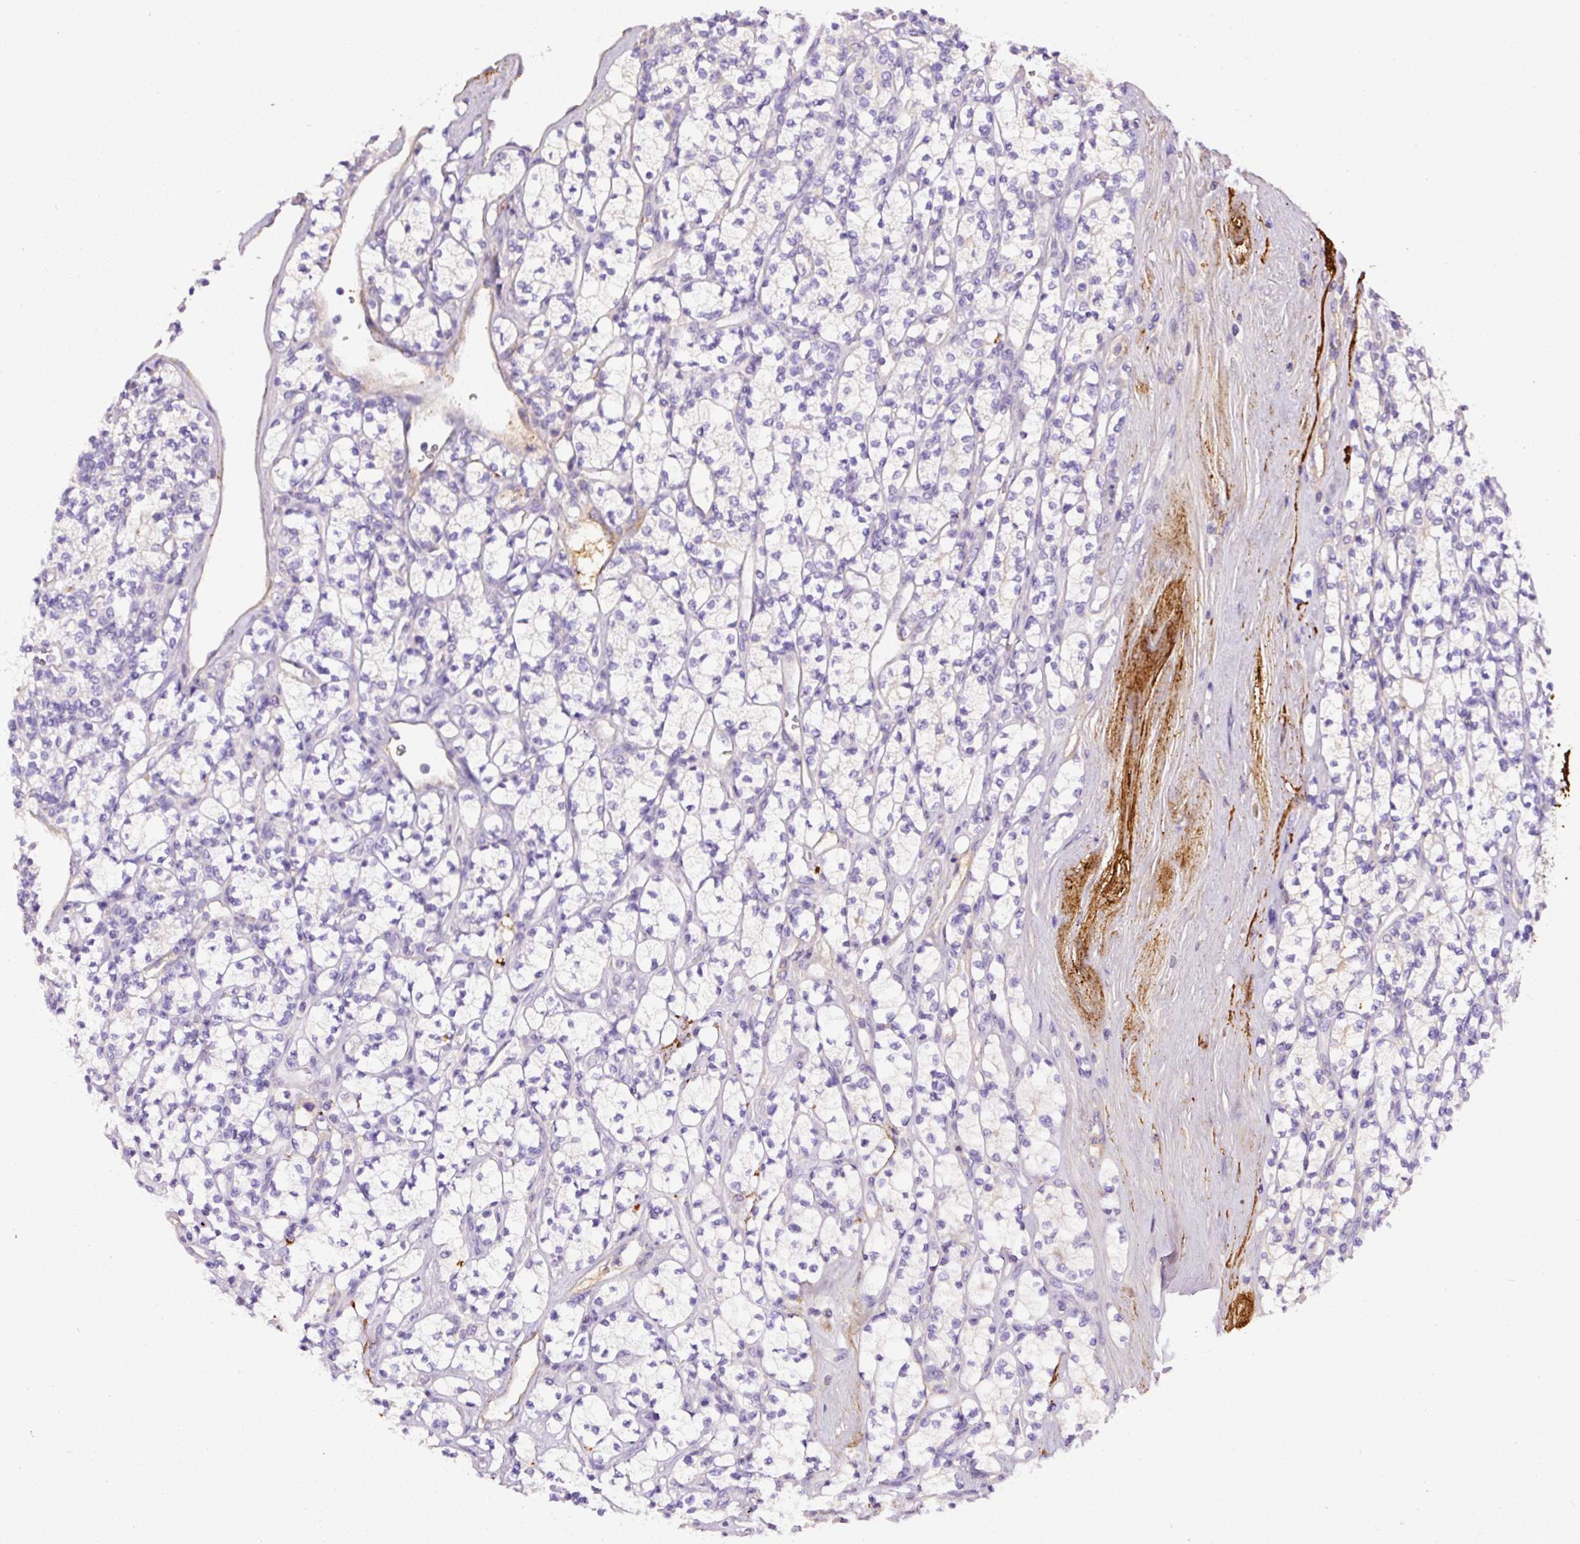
{"staining": {"intensity": "negative", "quantity": "none", "location": "none"}, "tissue": "renal cancer", "cell_type": "Tumor cells", "image_type": "cancer", "snomed": [{"axis": "morphology", "description": "Adenocarcinoma, NOS"}, {"axis": "topography", "description": "Kidney"}], "caption": "Histopathology image shows no protein positivity in tumor cells of adenocarcinoma (renal) tissue. The staining was performed using DAB to visualize the protein expression in brown, while the nuclei were stained in blue with hematoxylin (Magnification: 20x).", "gene": "APCS", "patient": {"sex": "male", "age": 77}}